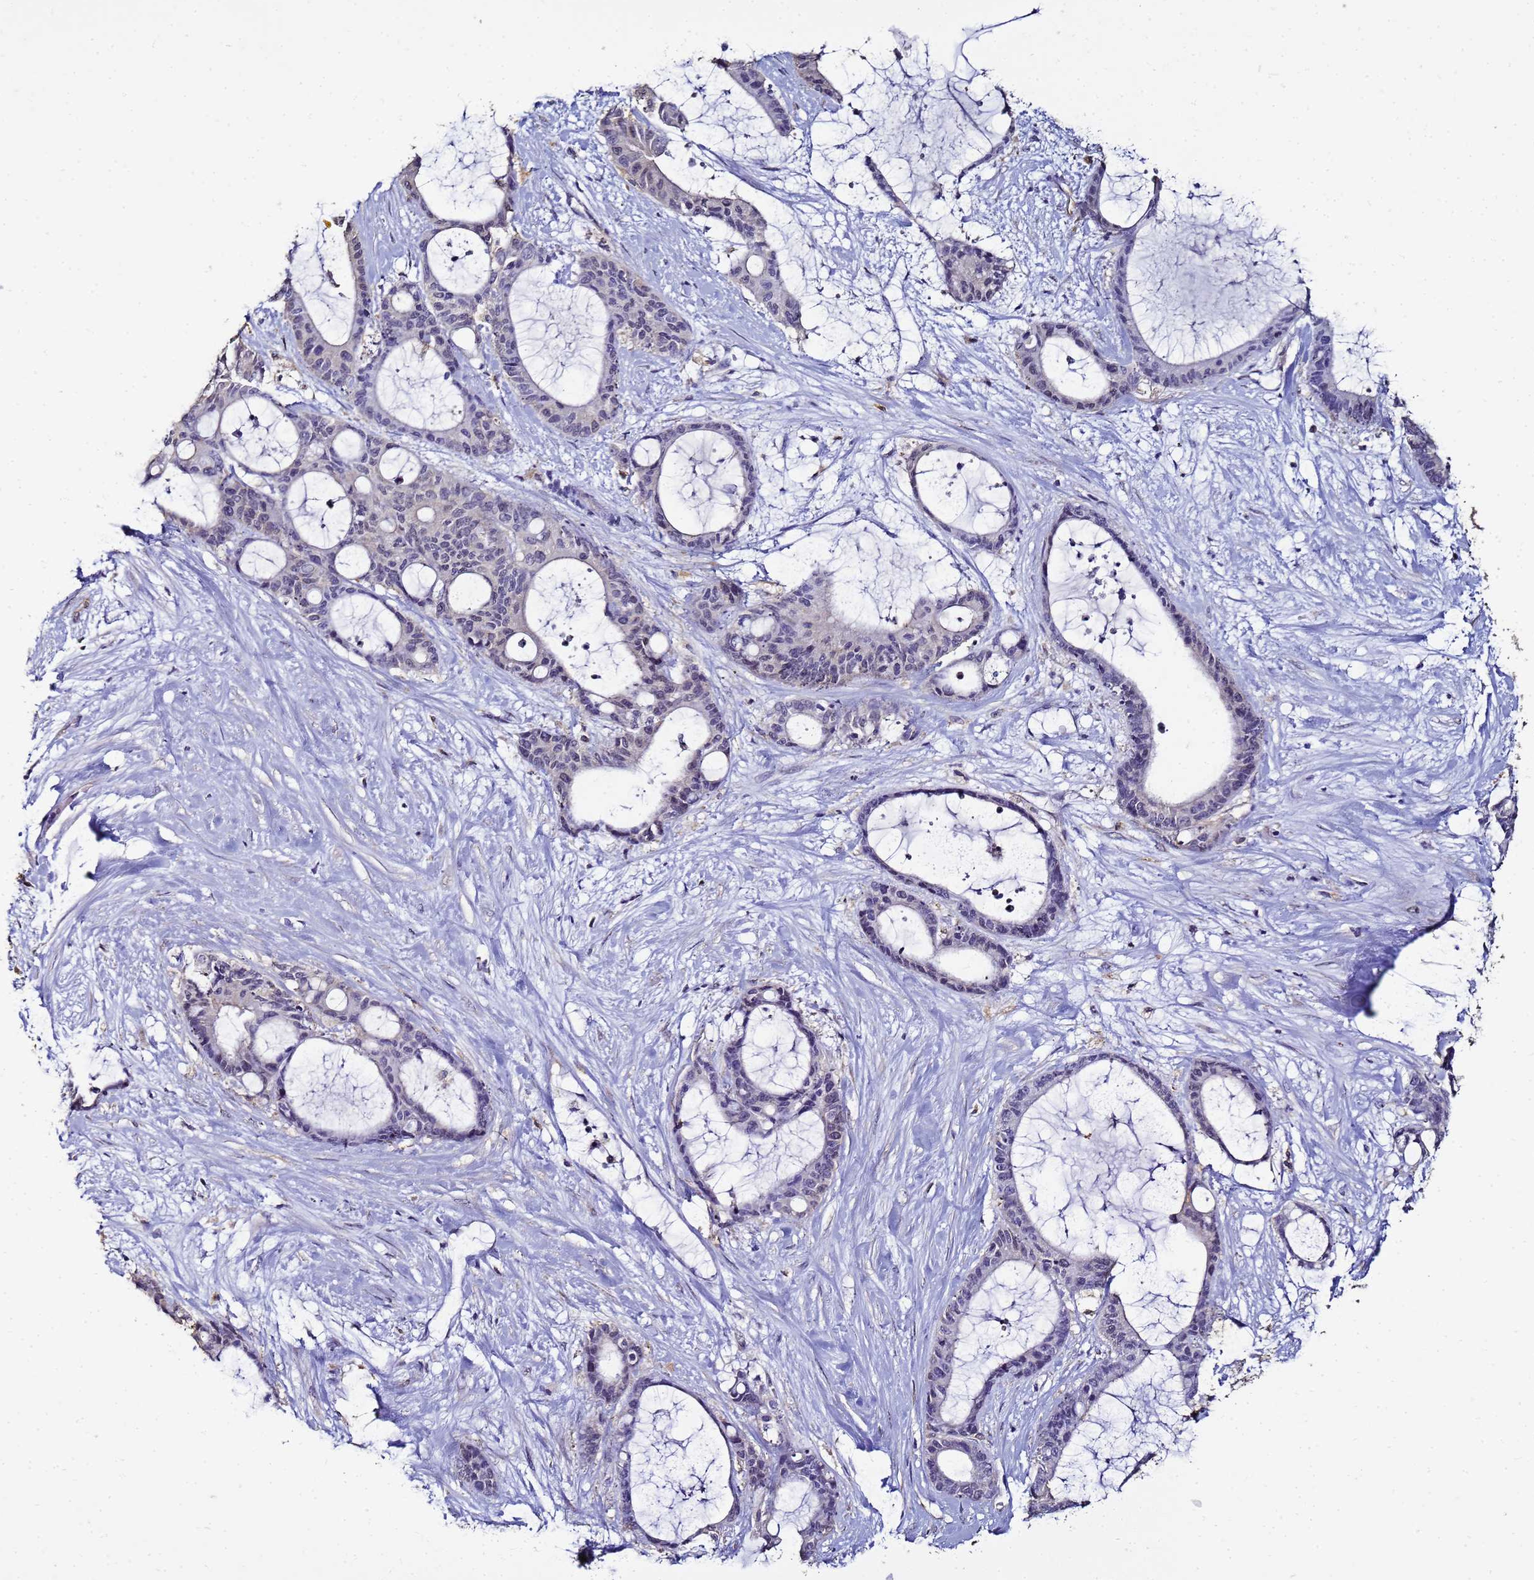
{"staining": {"intensity": "negative", "quantity": "none", "location": "none"}, "tissue": "liver cancer", "cell_type": "Tumor cells", "image_type": "cancer", "snomed": [{"axis": "morphology", "description": "Normal tissue, NOS"}, {"axis": "morphology", "description": "Cholangiocarcinoma"}, {"axis": "topography", "description": "Liver"}, {"axis": "topography", "description": "Peripheral nerve tissue"}], "caption": "Immunohistochemistry histopathology image of human liver cancer (cholangiocarcinoma) stained for a protein (brown), which shows no positivity in tumor cells. Brightfield microscopy of immunohistochemistry (IHC) stained with DAB (3,3'-diaminobenzidine) (brown) and hematoxylin (blue), captured at high magnification.", "gene": "ENOPH1", "patient": {"sex": "female", "age": 73}}